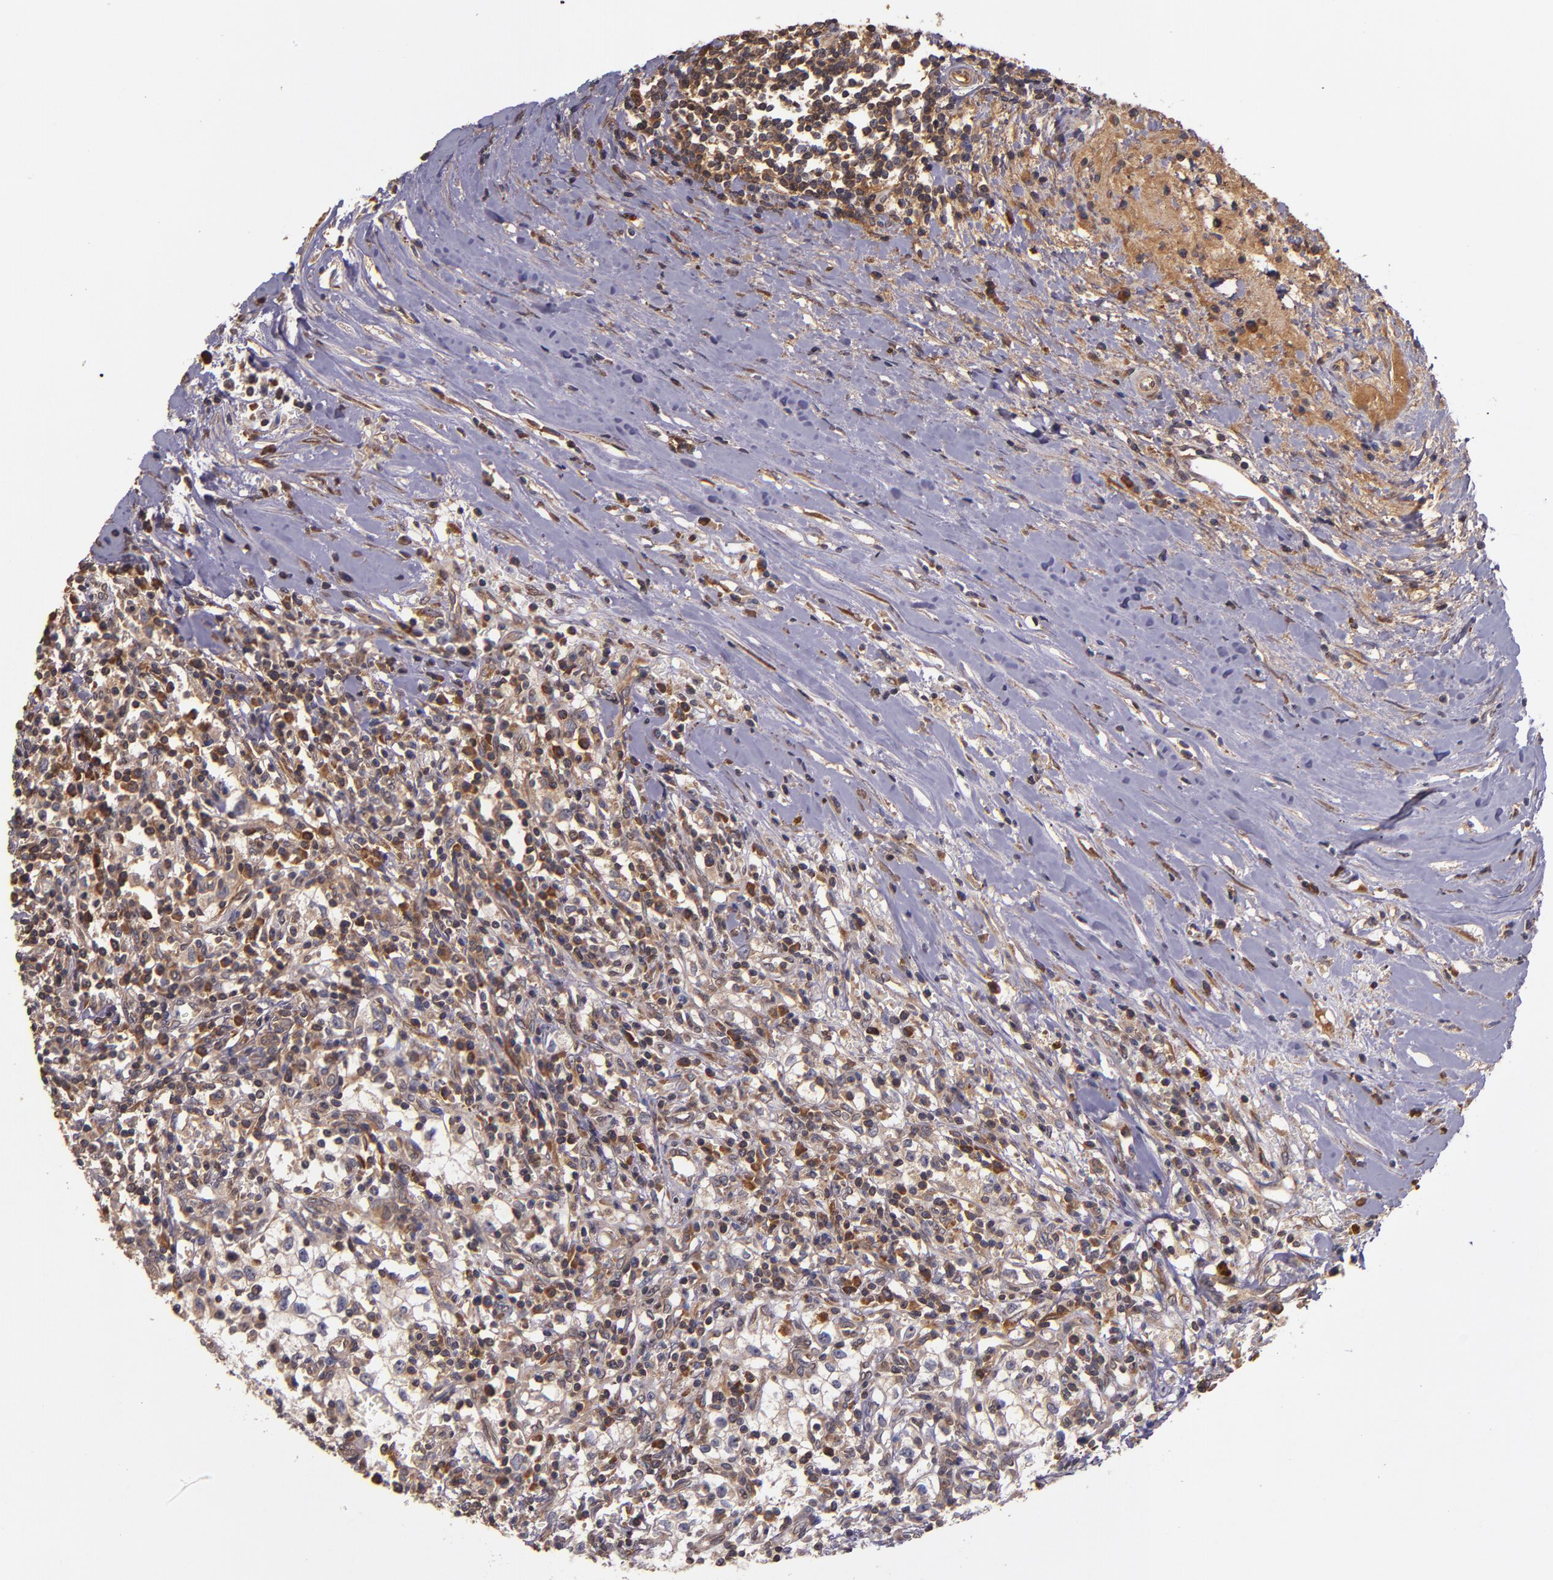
{"staining": {"intensity": "weak", "quantity": ">75%", "location": "cytoplasmic/membranous"}, "tissue": "renal cancer", "cell_type": "Tumor cells", "image_type": "cancer", "snomed": [{"axis": "morphology", "description": "Adenocarcinoma, NOS"}, {"axis": "topography", "description": "Kidney"}], "caption": "Immunohistochemical staining of human renal cancer (adenocarcinoma) exhibits low levels of weak cytoplasmic/membranous staining in about >75% of tumor cells. (Stains: DAB (3,3'-diaminobenzidine) in brown, nuclei in blue, Microscopy: brightfield microscopy at high magnification).", "gene": "PRAF2", "patient": {"sex": "male", "age": 82}}